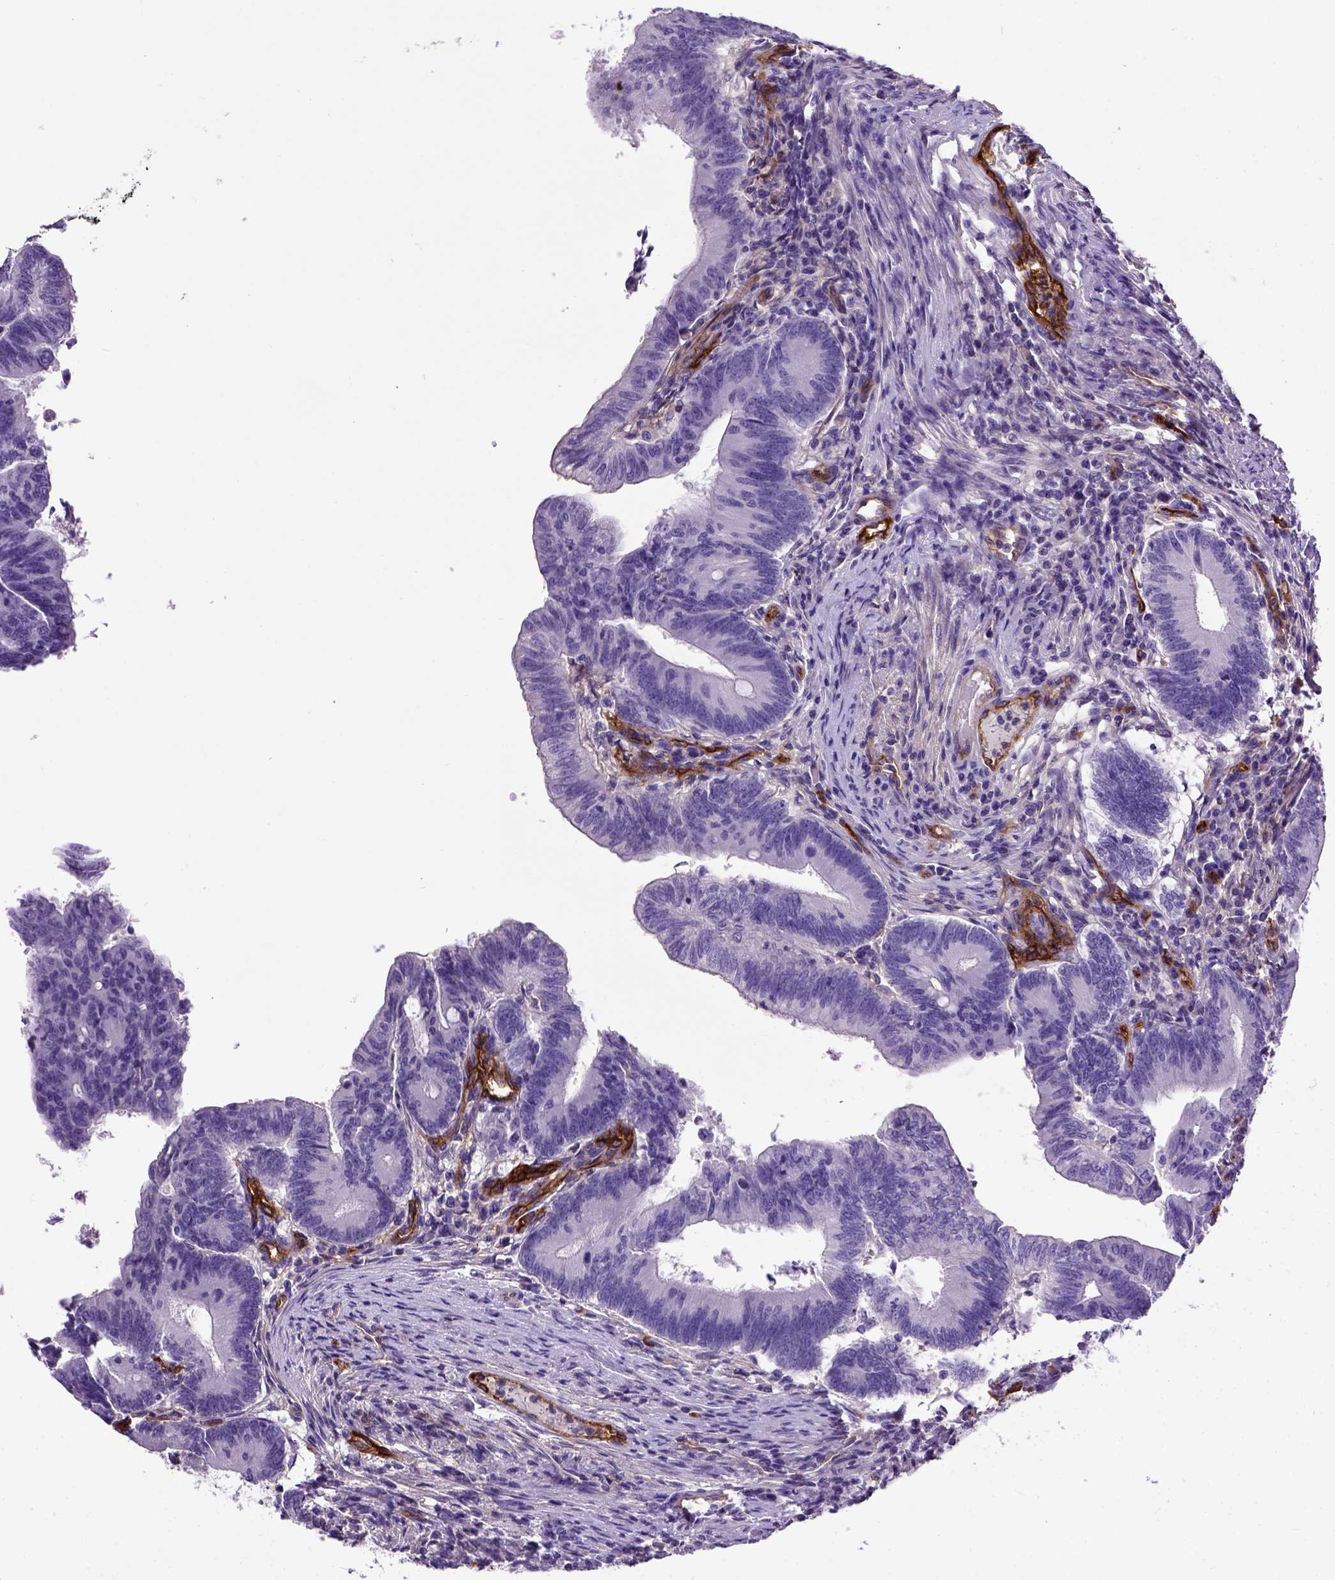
{"staining": {"intensity": "negative", "quantity": "none", "location": "none"}, "tissue": "colorectal cancer", "cell_type": "Tumor cells", "image_type": "cancer", "snomed": [{"axis": "morphology", "description": "Adenocarcinoma, NOS"}, {"axis": "topography", "description": "Colon"}], "caption": "An image of human colorectal cancer is negative for staining in tumor cells.", "gene": "ENG", "patient": {"sex": "female", "age": 70}}